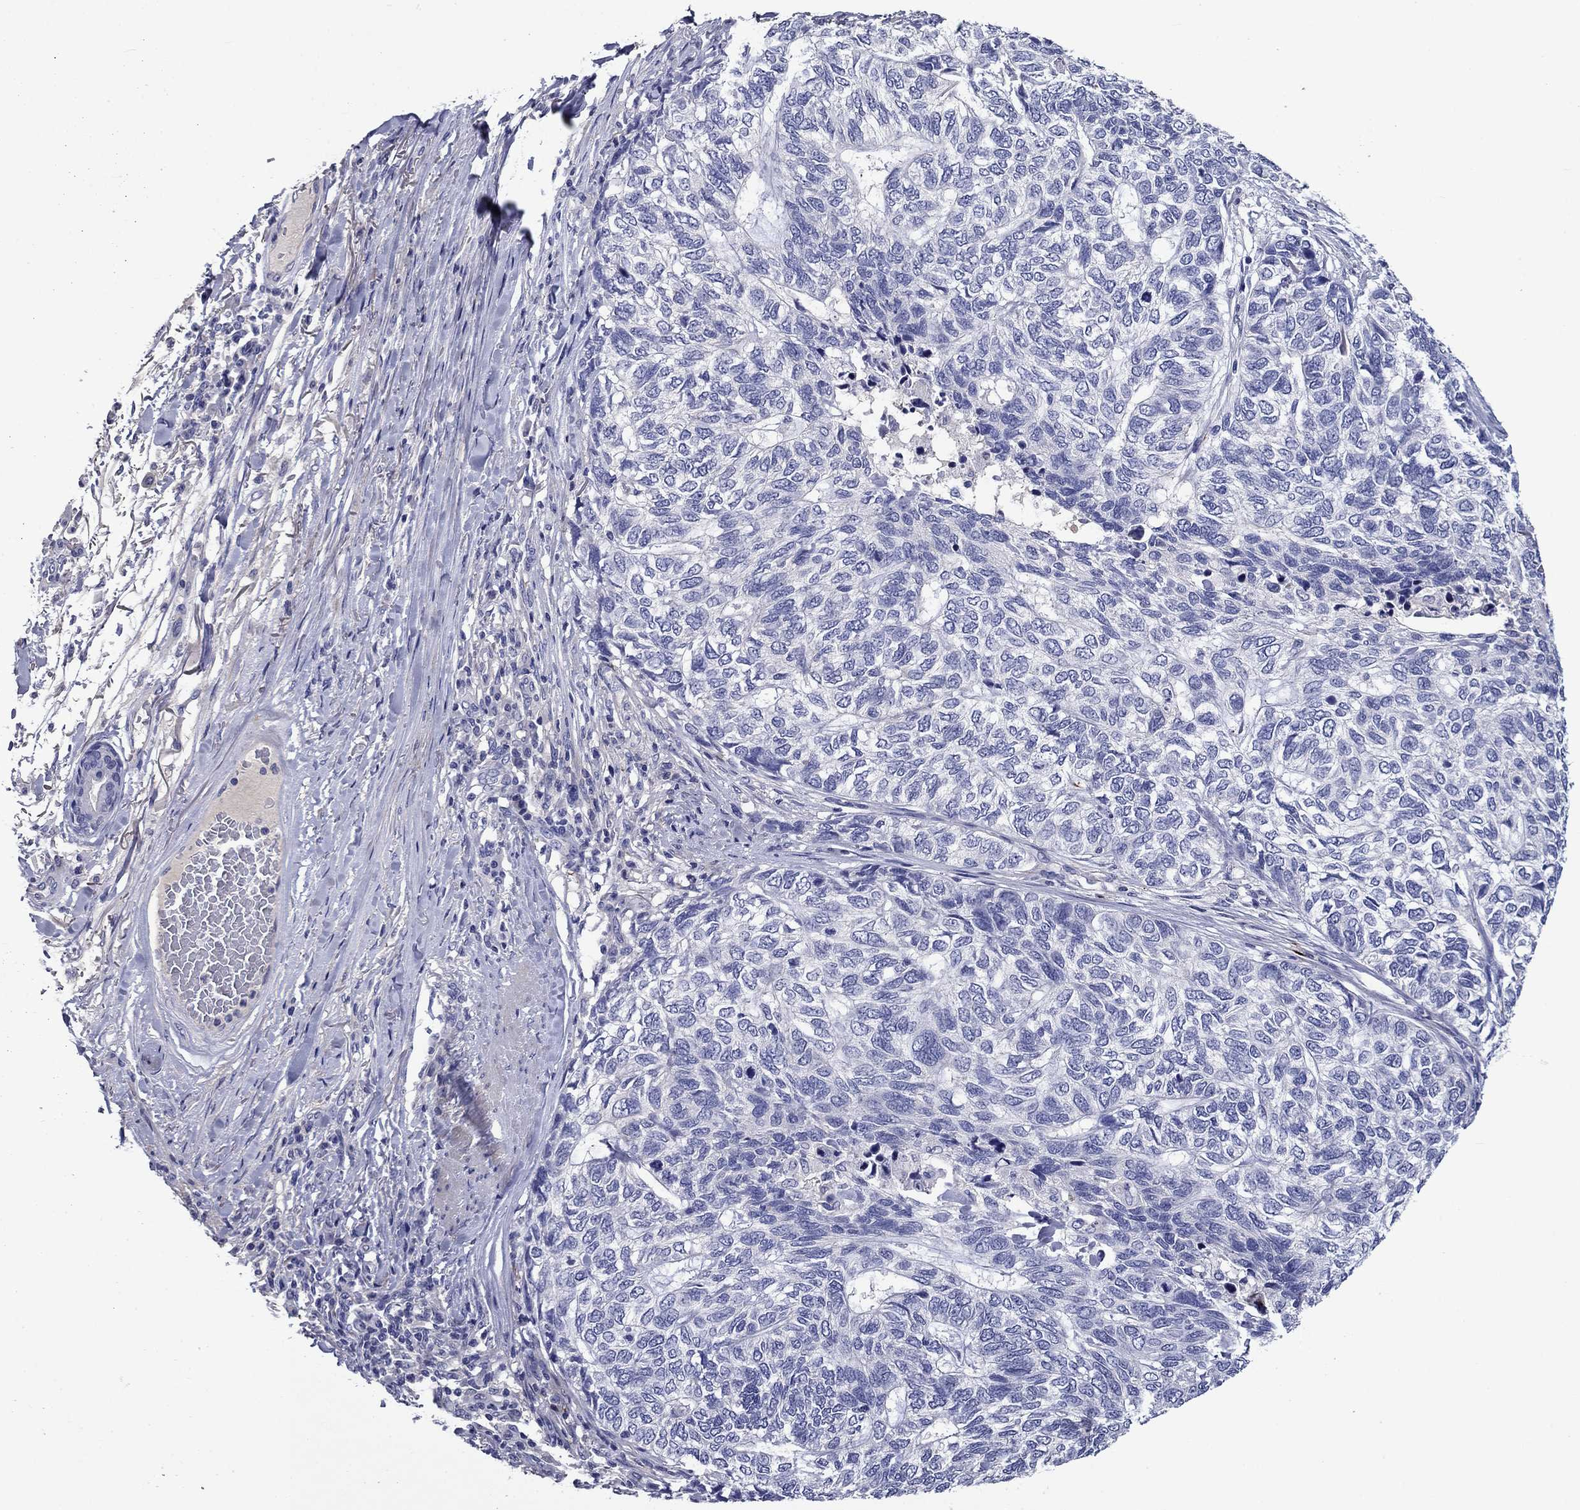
{"staining": {"intensity": "negative", "quantity": "none", "location": "none"}, "tissue": "skin cancer", "cell_type": "Tumor cells", "image_type": "cancer", "snomed": [{"axis": "morphology", "description": "Basal cell carcinoma"}, {"axis": "topography", "description": "Skin"}], "caption": "The IHC histopathology image has no significant expression in tumor cells of skin basal cell carcinoma tissue.", "gene": "CNDP1", "patient": {"sex": "female", "age": 65}}